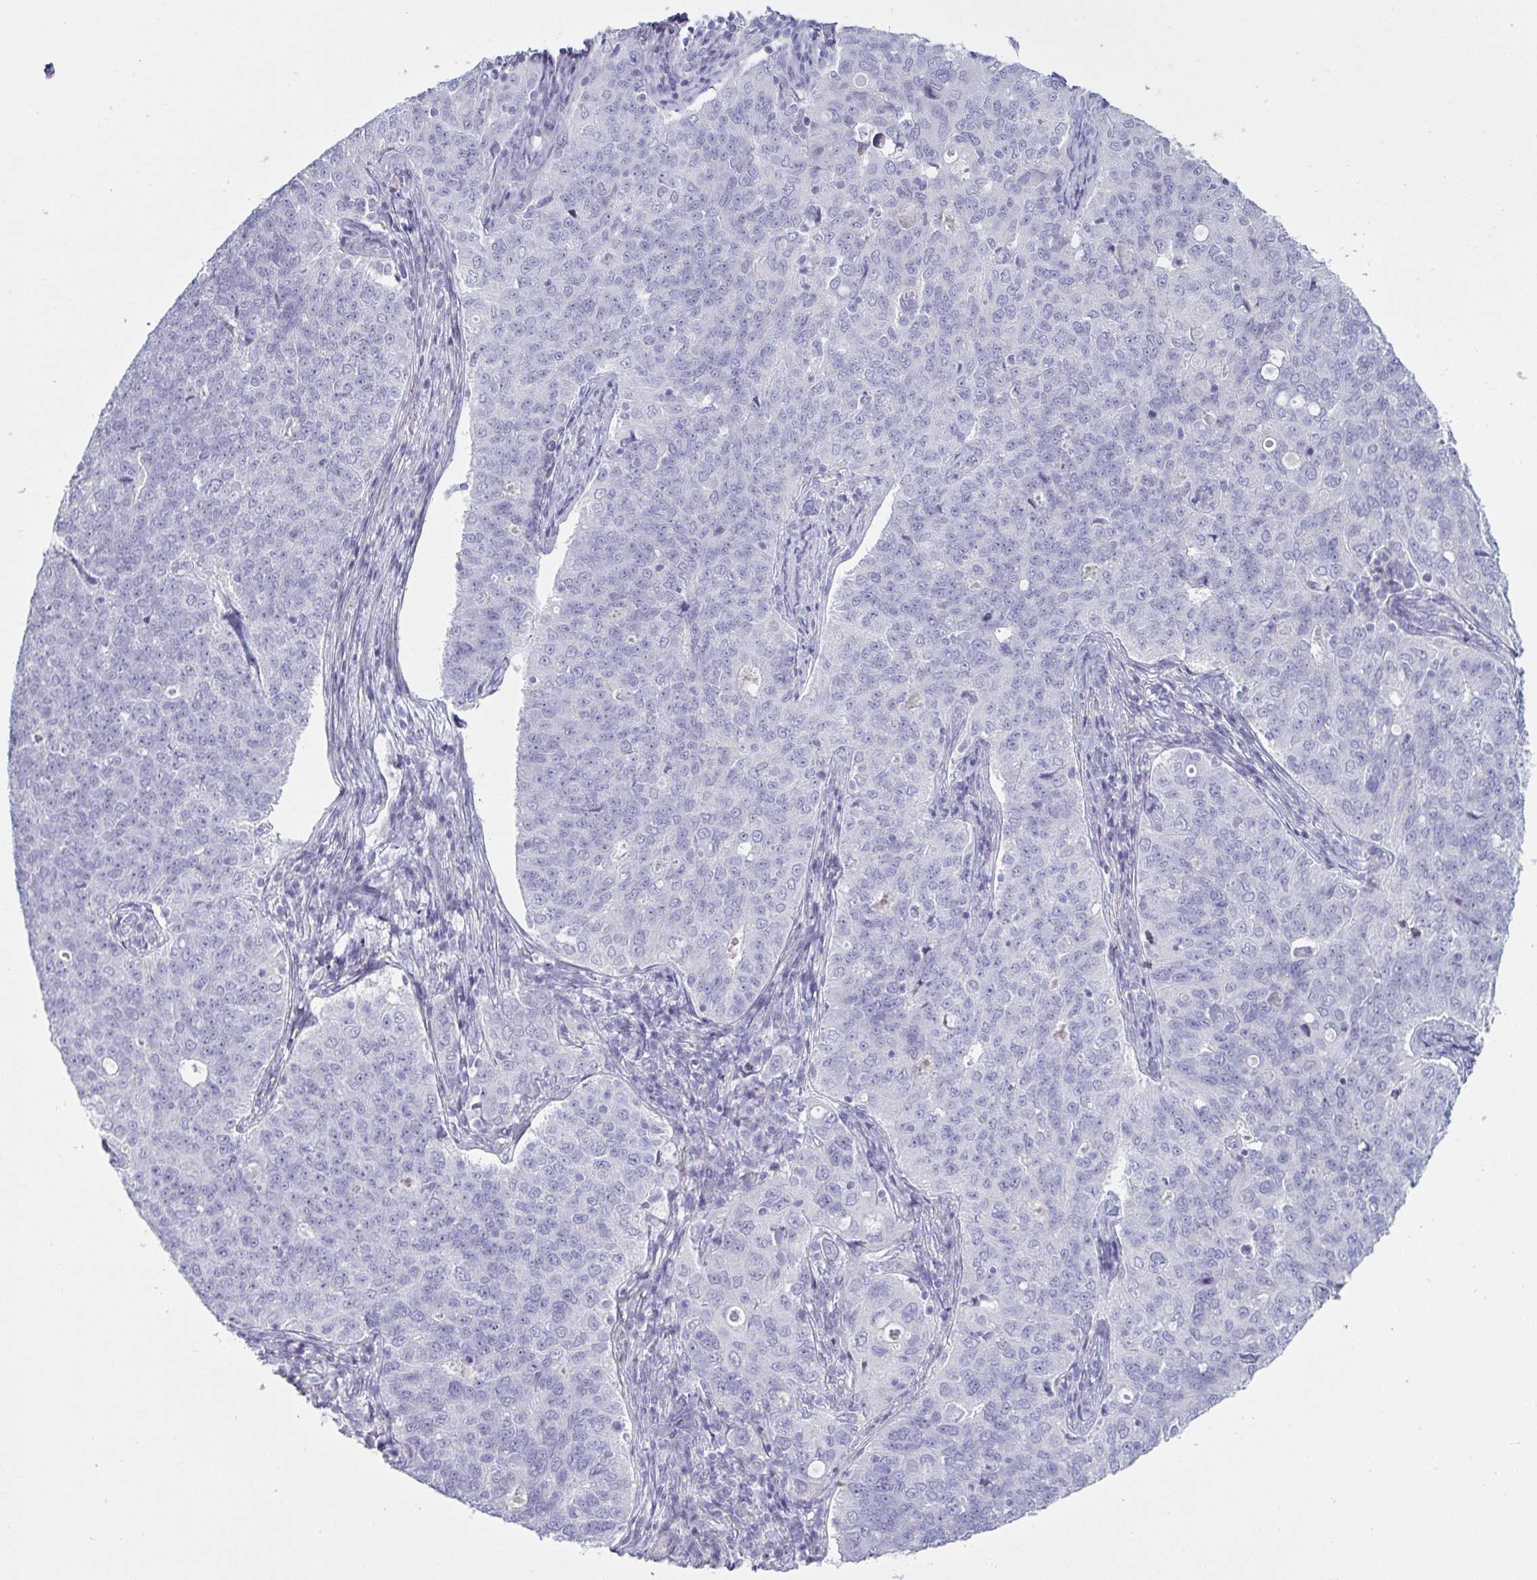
{"staining": {"intensity": "negative", "quantity": "none", "location": "none"}, "tissue": "endometrial cancer", "cell_type": "Tumor cells", "image_type": "cancer", "snomed": [{"axis": "morphology", "description": "Adenocarcinoma, NOS"}, {"axis": "topography", "description": "Endometrium"}], "caption": "Human adenocarcinoma (endometrial) stained for a protein using IHC displays no positivity in tumor cells.", "gene": "OR5P3", "patient": {"sex": "female", "age": 43}}